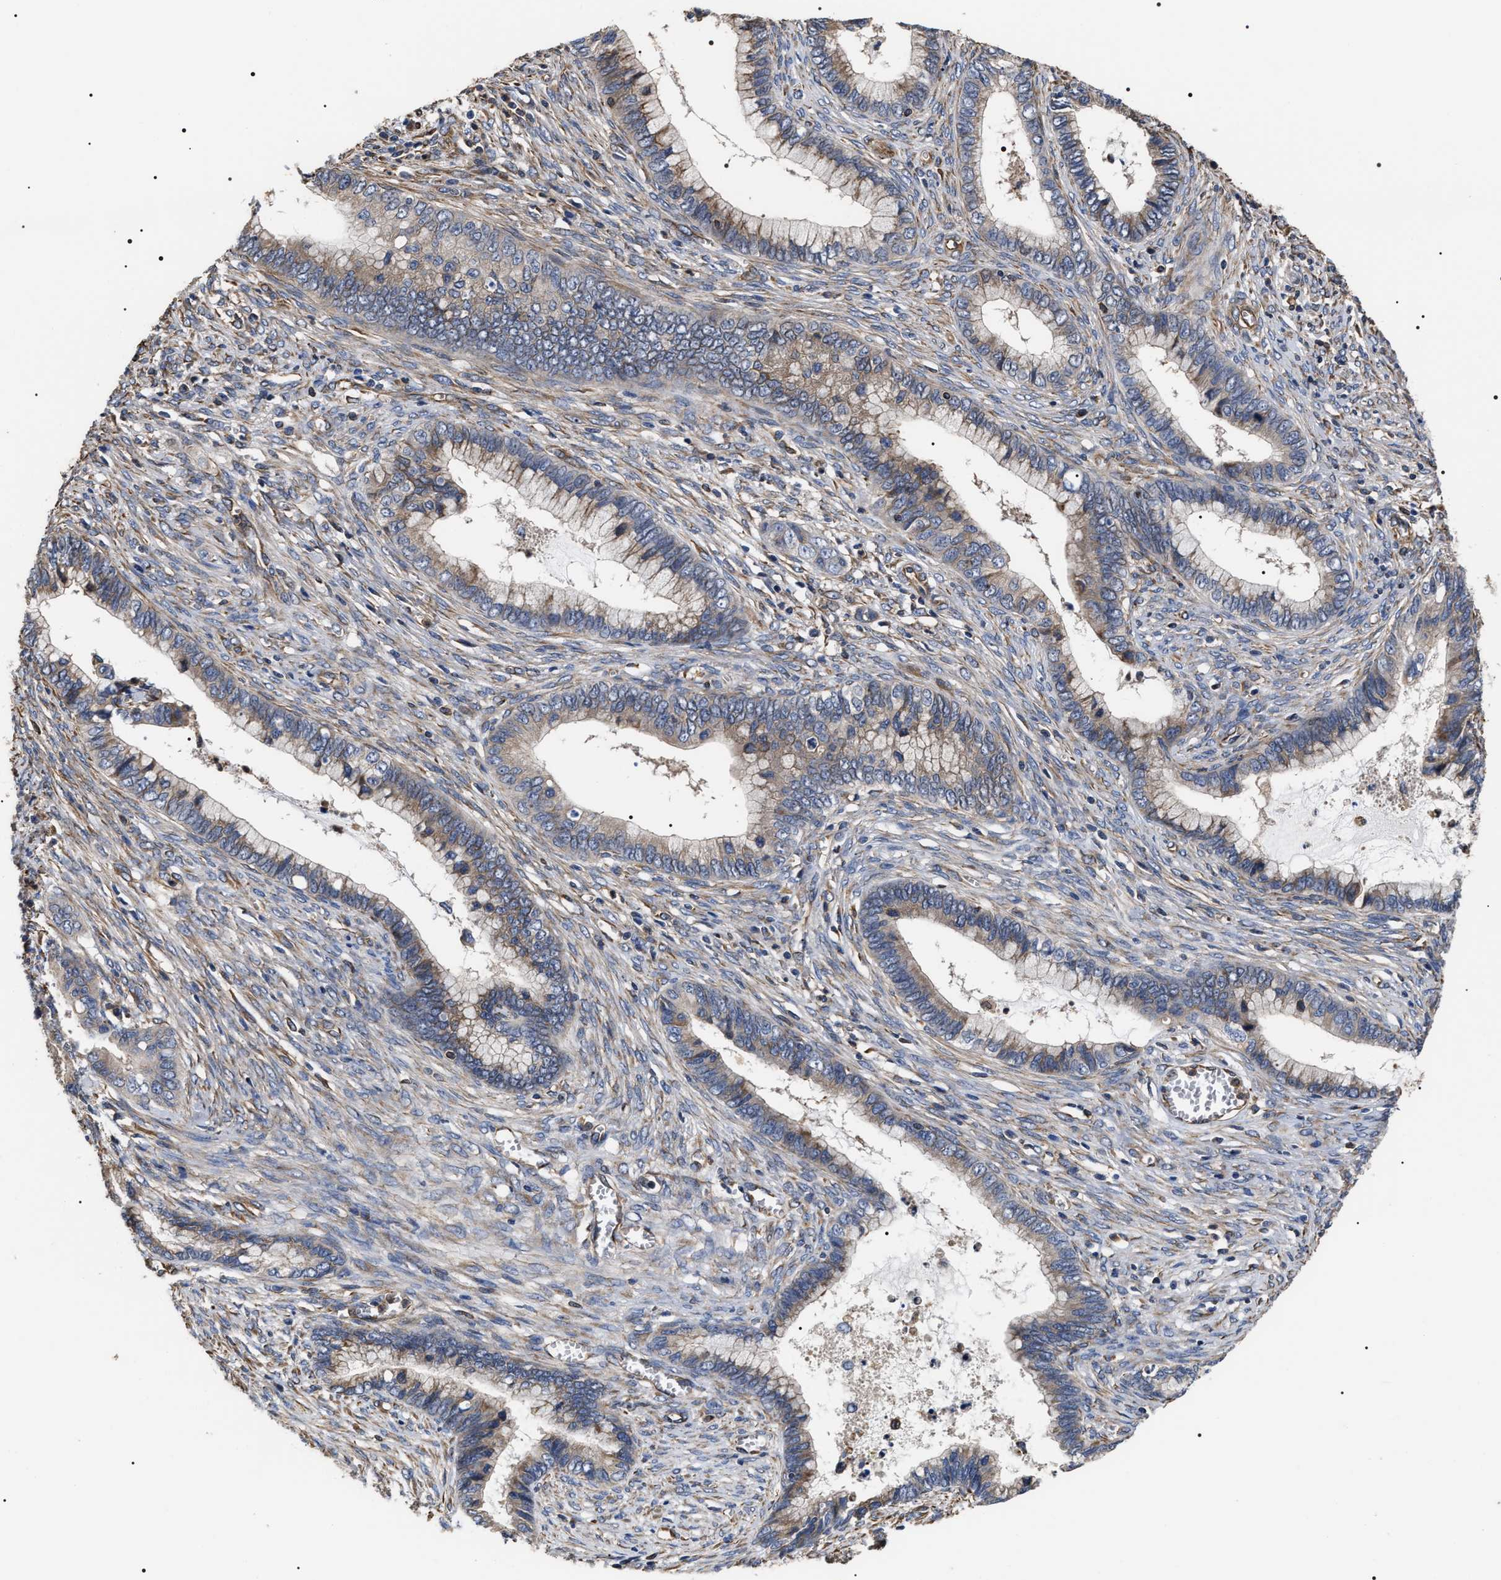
{"staining": {"intensity": "weak", "quantity": ">75%", "location": "cytoplasmic/membranous"}, "tissue": "cervical cancer", "cell_type": "Tumor cells", "image_type": "cancer", "snomed": [{"axis": "morphology", "description": "Adenocarcinoma, NOS"}, {"axis": "topography", "description": "Cervix"}], "caption": "Cervical adenocarcinoma tissue reveals weak cytoplasmic/membranous positivity in about >75% of tumor cells, visualized by immunohistochemistry.", "gene": "TSPAN33", "patient": {"sex": "female", "age": 44}}